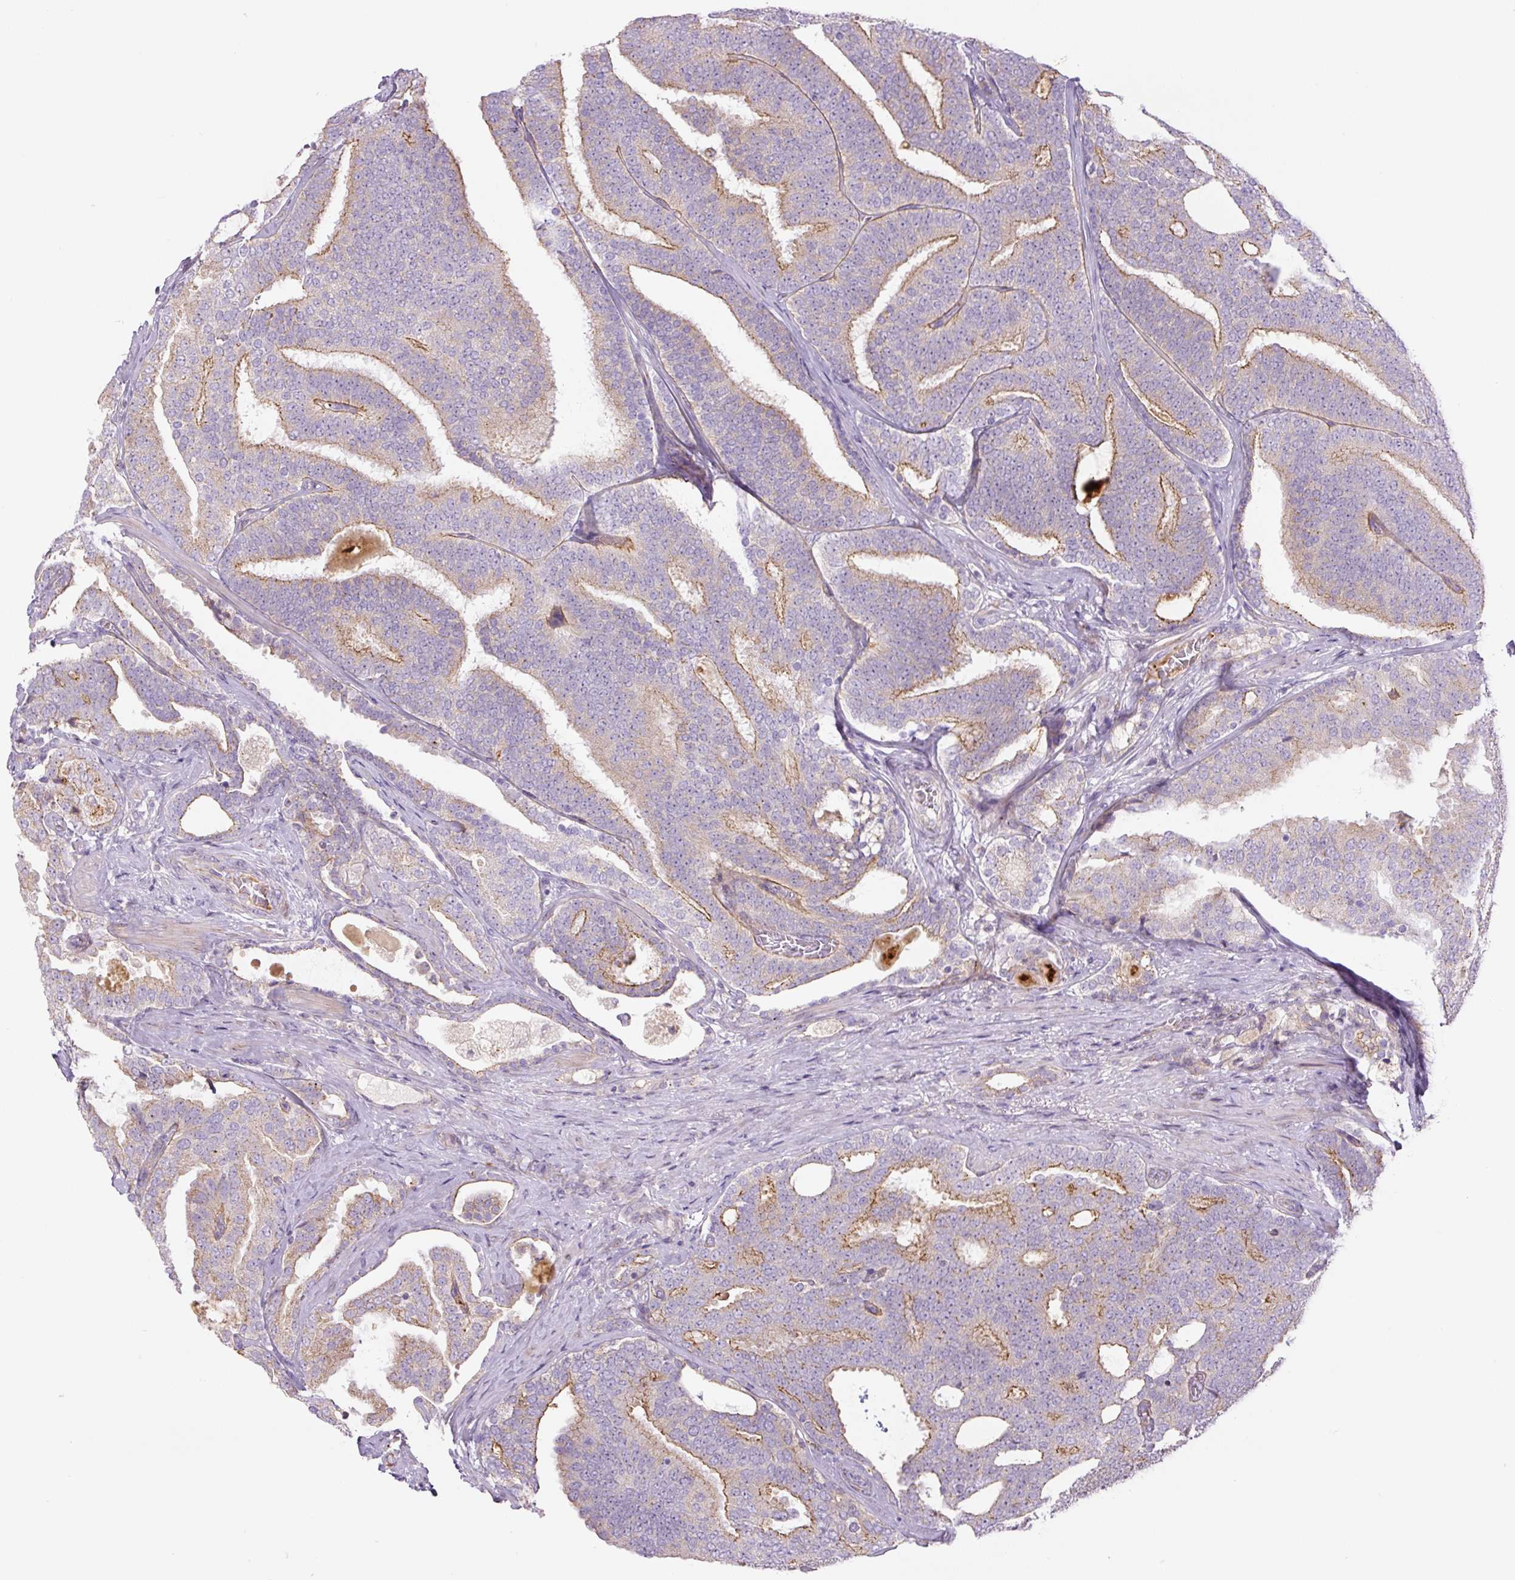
{"staining": {"intensity": "moderate", "quantity": "<25%", "location": "cytoplasmic/membranous"}, "tissue": "prostate cancer", "cell_type": "Tumor cells", "image_type": "cancer", "snomed": [{"axis": "morphology", "description": "Adenocarcinoma, High grade"}, {"axis": "topography", "description": "Prostate"}], "caption": "The histopathology image shows immunohistochemical staining of adenocarcinoma (high-grade) (prostate). There is moderate cytoplasmic/membranous staining is identified in approximately <25% of tumor cells.", "gene": "CCNI2", "patient": {"sex": "male", "age": 65}}